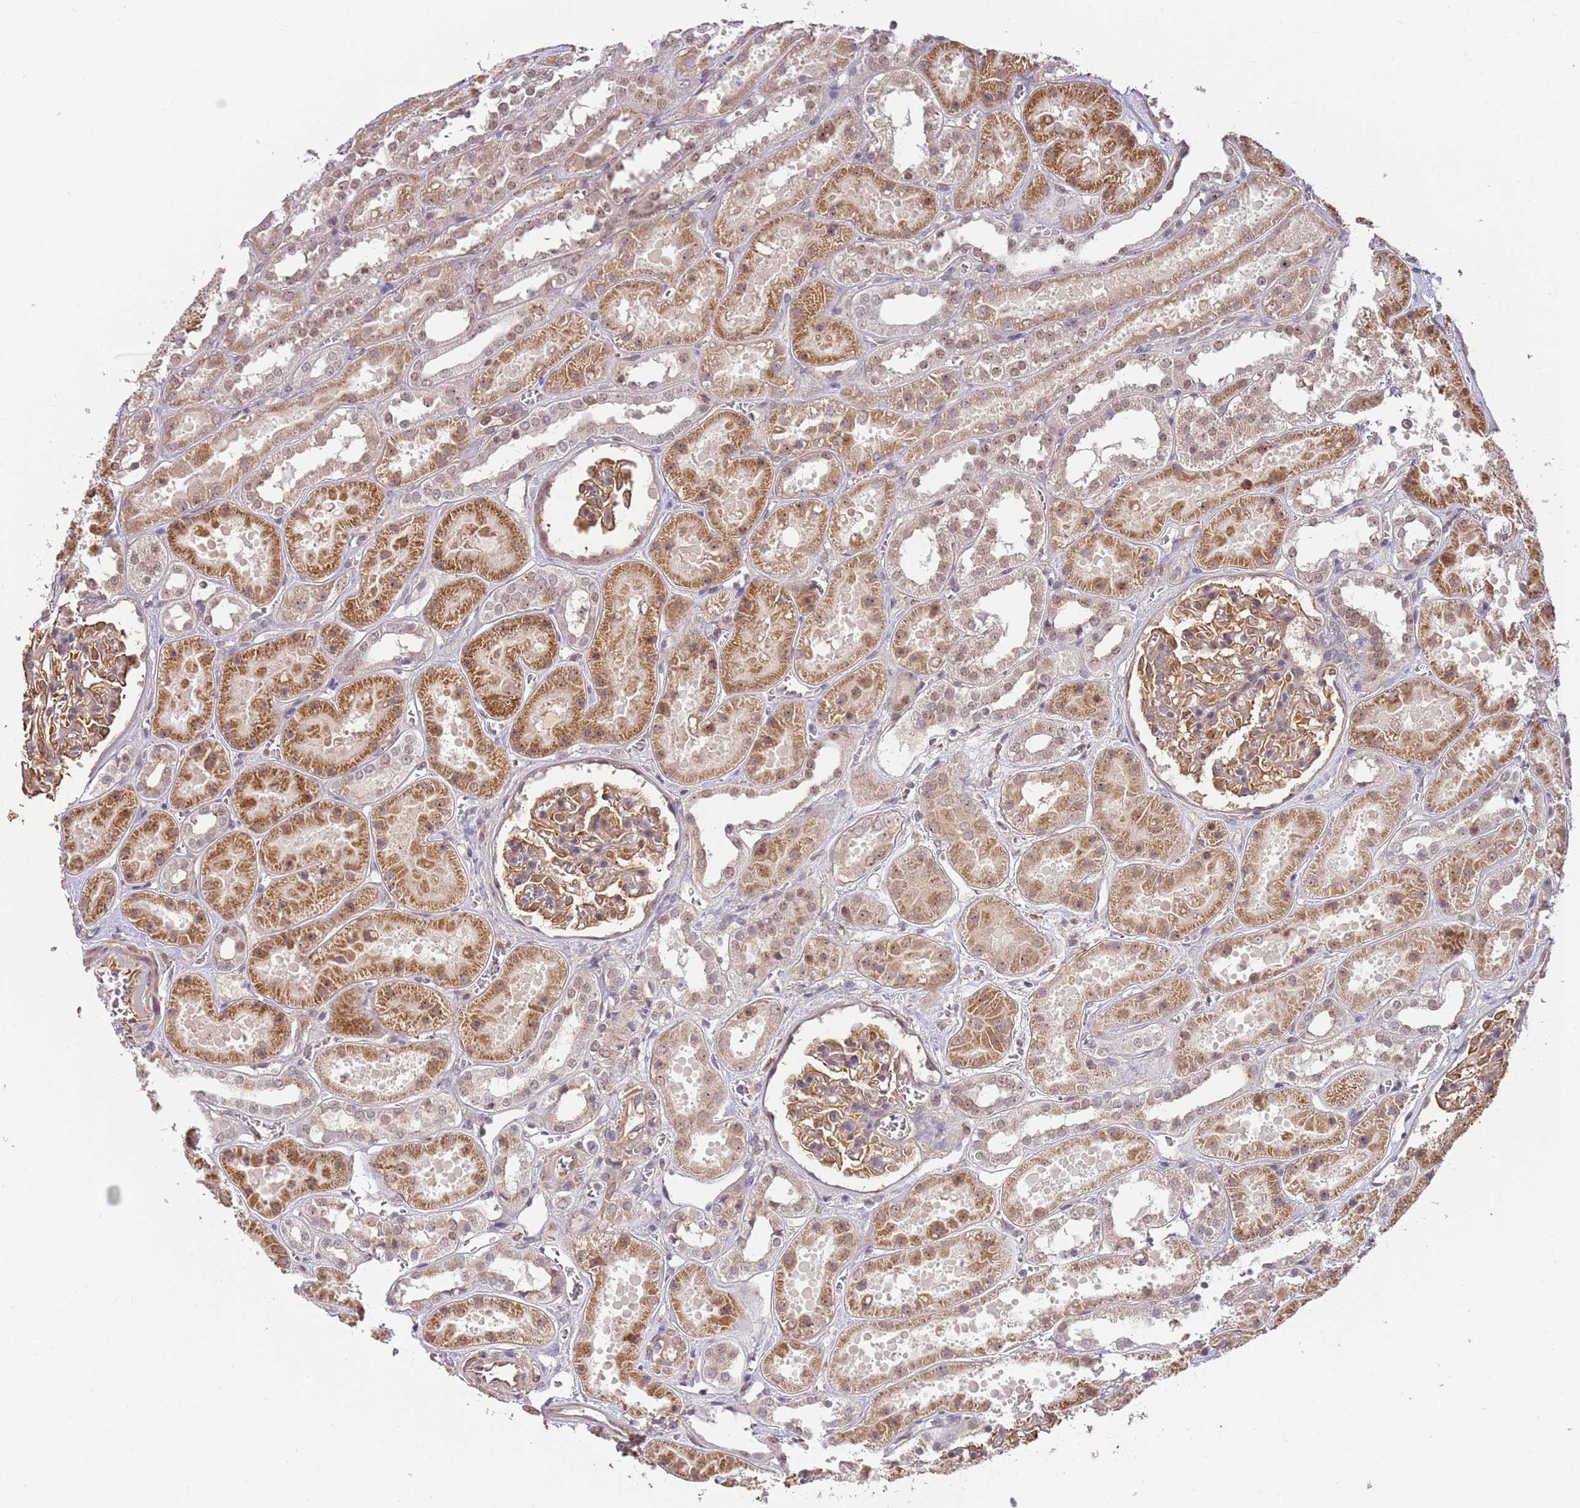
{"staining": {"intensity": "moderate", "quantity": "25%-75%", "location": "cytoplasmic/membranous"}, "tissue": "kidney", "cell_type": "Cells in glomeruli", "image_type": "normal", "snomed": [{"axis": "morphology", "description": "Normal tissue, NOS"}, {"axis": "topography", "description": "Kidney"}], "caption": "Cells in glomeruli demonstrate medium levels of moderate cytoplasmic/membranous positivity in about 25%-75% of cells in unremarkable kidney.", "gene": "SURF2", "patient": {"sex": "female", "age": 41}}